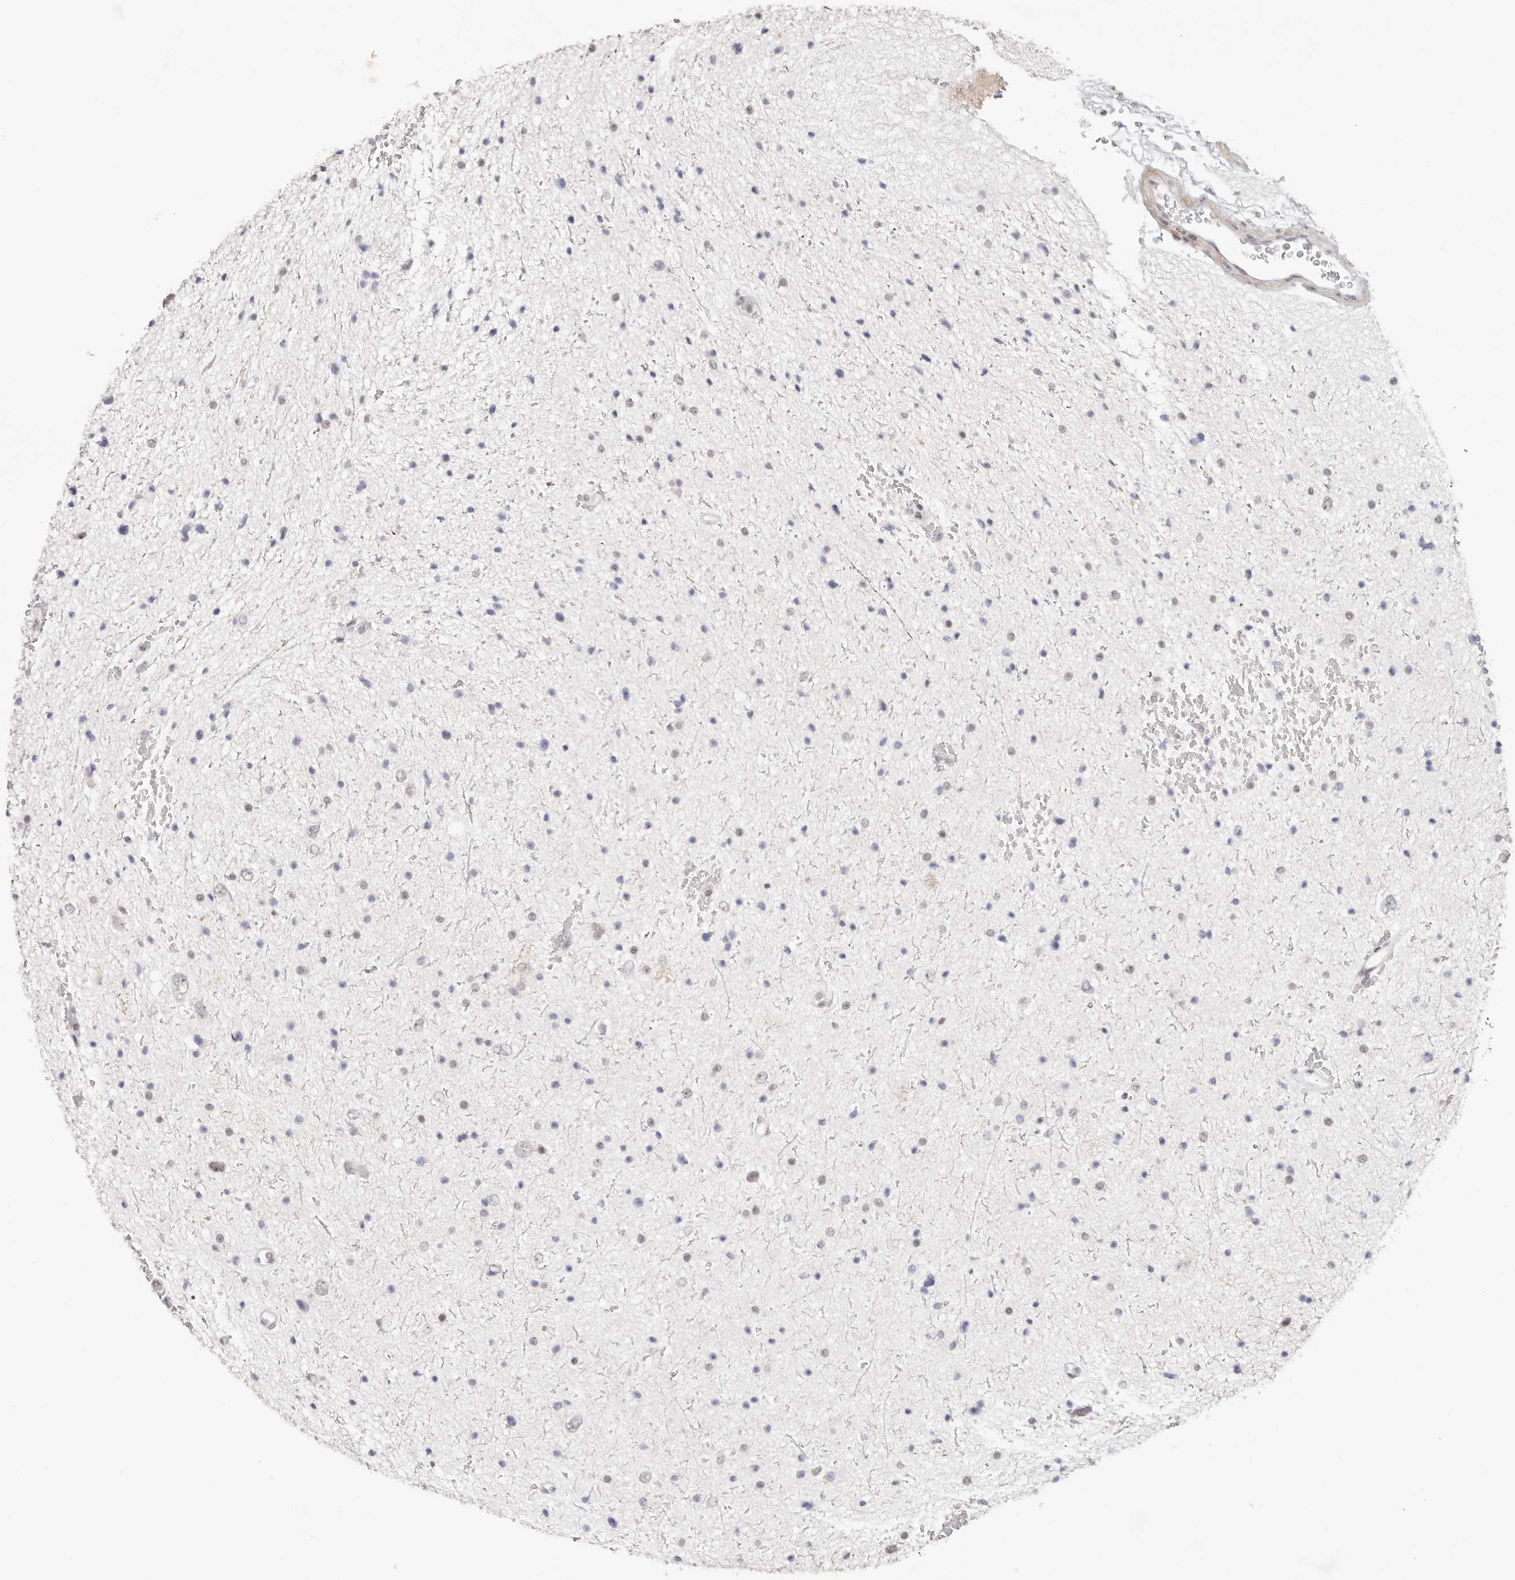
{"staining": {"intensity": "weak", "quantity": "<25%", "location": "nuclear"}, "tissue": "glioma", "cell_type": "Tumor cells", "image_type": "cancer", "snomed": [{"axis": "morphology", "description": "Glioma, malignant, Low grade"}, {"axis": "topography", "description": "Brain"}], "caption": "Immunohistochemical staining of human glioma exhibits no significant expression in tumor cells. The staining was performed using DAB to visualize the protein expression in brown, while the nuclei were stained in blue with hematoxylin (Magnification: 20x).", "gene": "LARP7", "patient": {"sex": "female", "age": 37}}